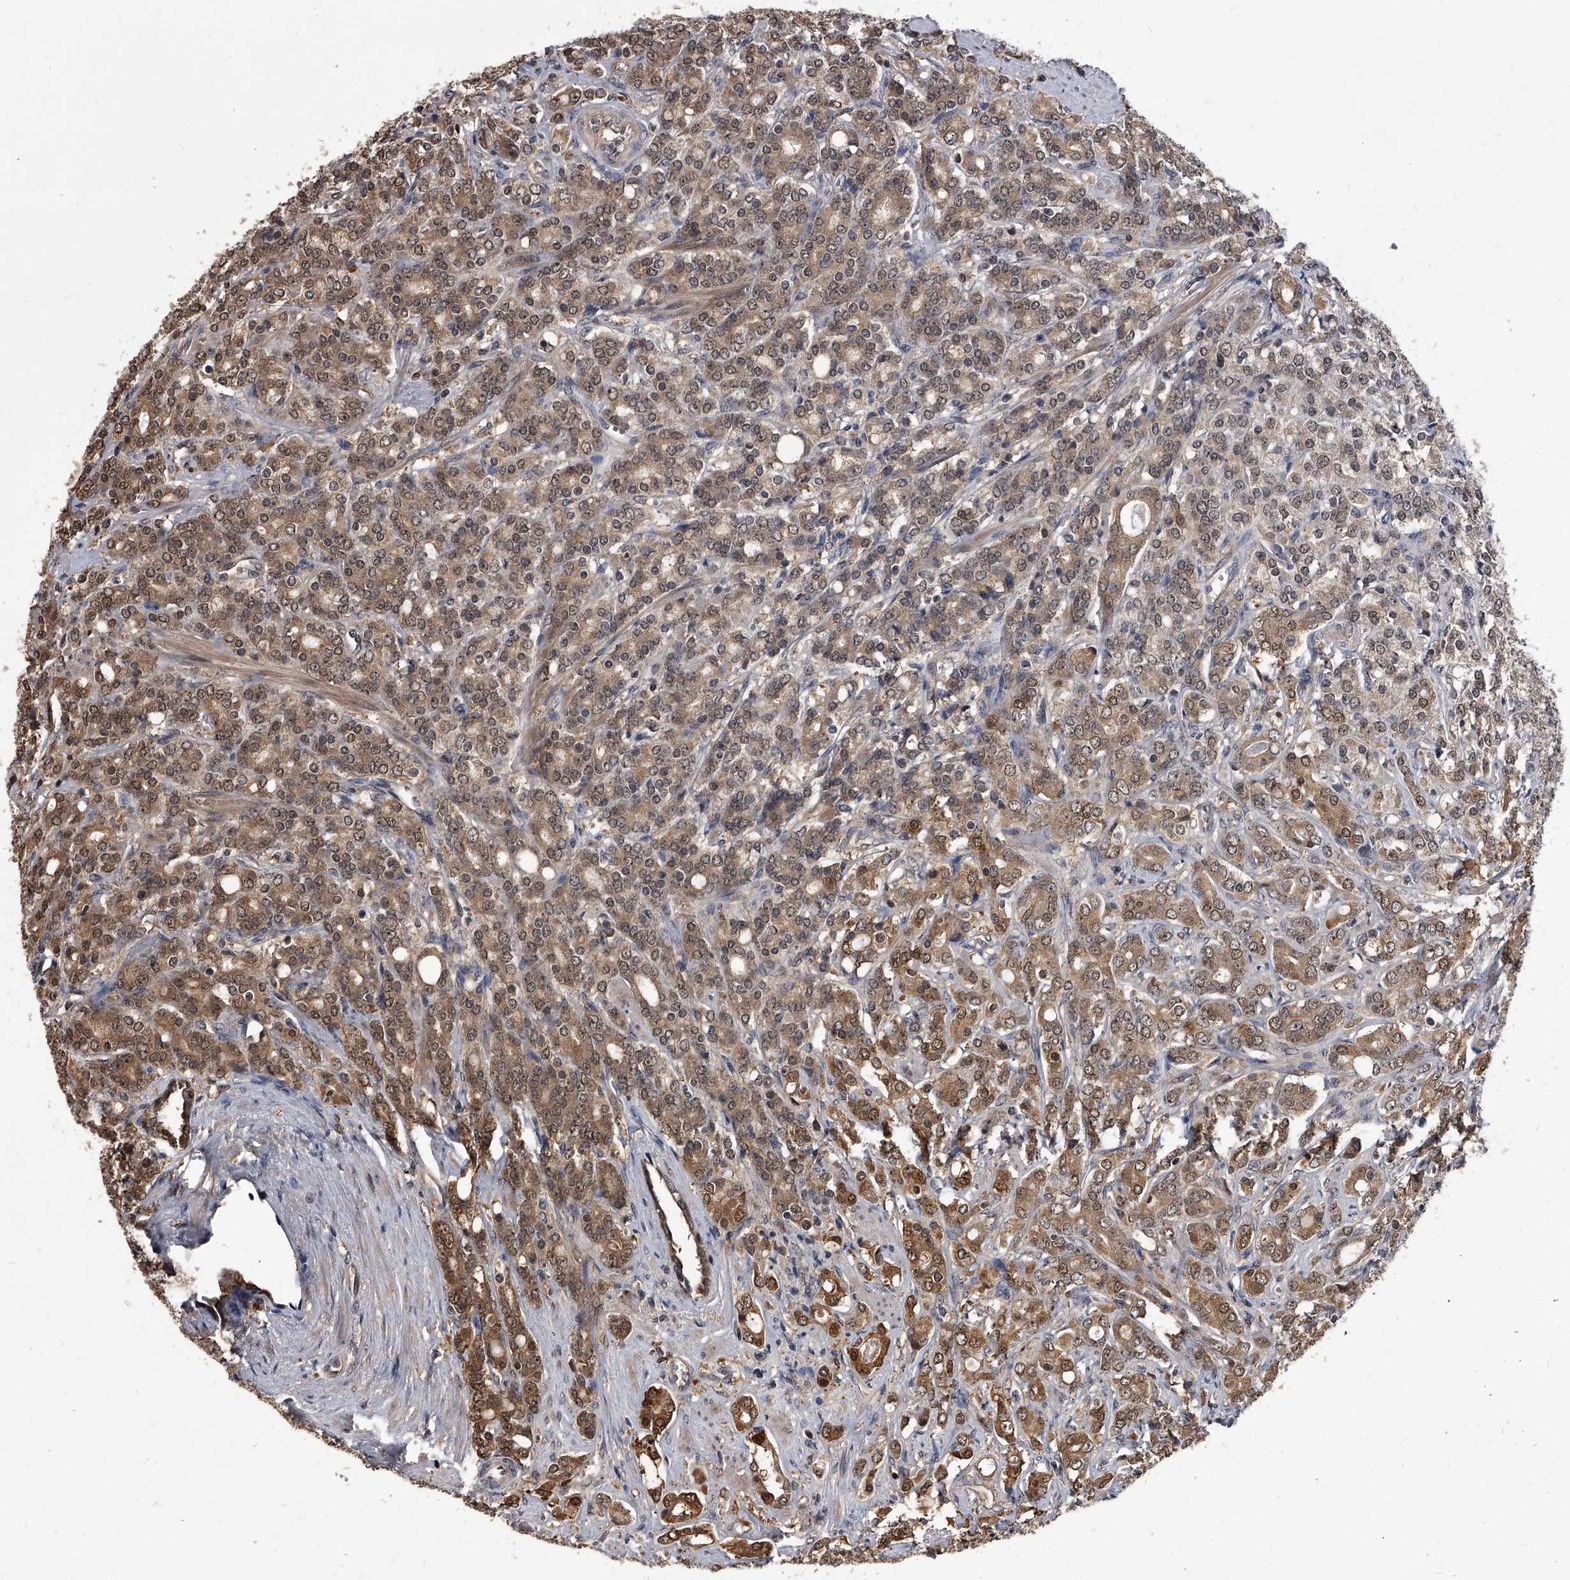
{"staining": {"intensity": "moderate", "quantity": ">75%", "location": "cytoplasmic/membranous,nuclear"}, "tissue": "prostate cancer", "cell_type": "Tumor cells", "image_type": "cancer", "snomed": [{"axis": "morphology", "description": "Adenocarcinoma, High grade"}, {"axis": "topography", "description": "Prostate"}], "caption": "IHC of human prostate adenocarcinoma (high-grade) displays medium levels of moderate cytoplasmic/membranous and nuclear positivity in approximately >75% of tumor cells.", "gene": "SLC18B1", "patient": {"sex": "male", "age": 62}}